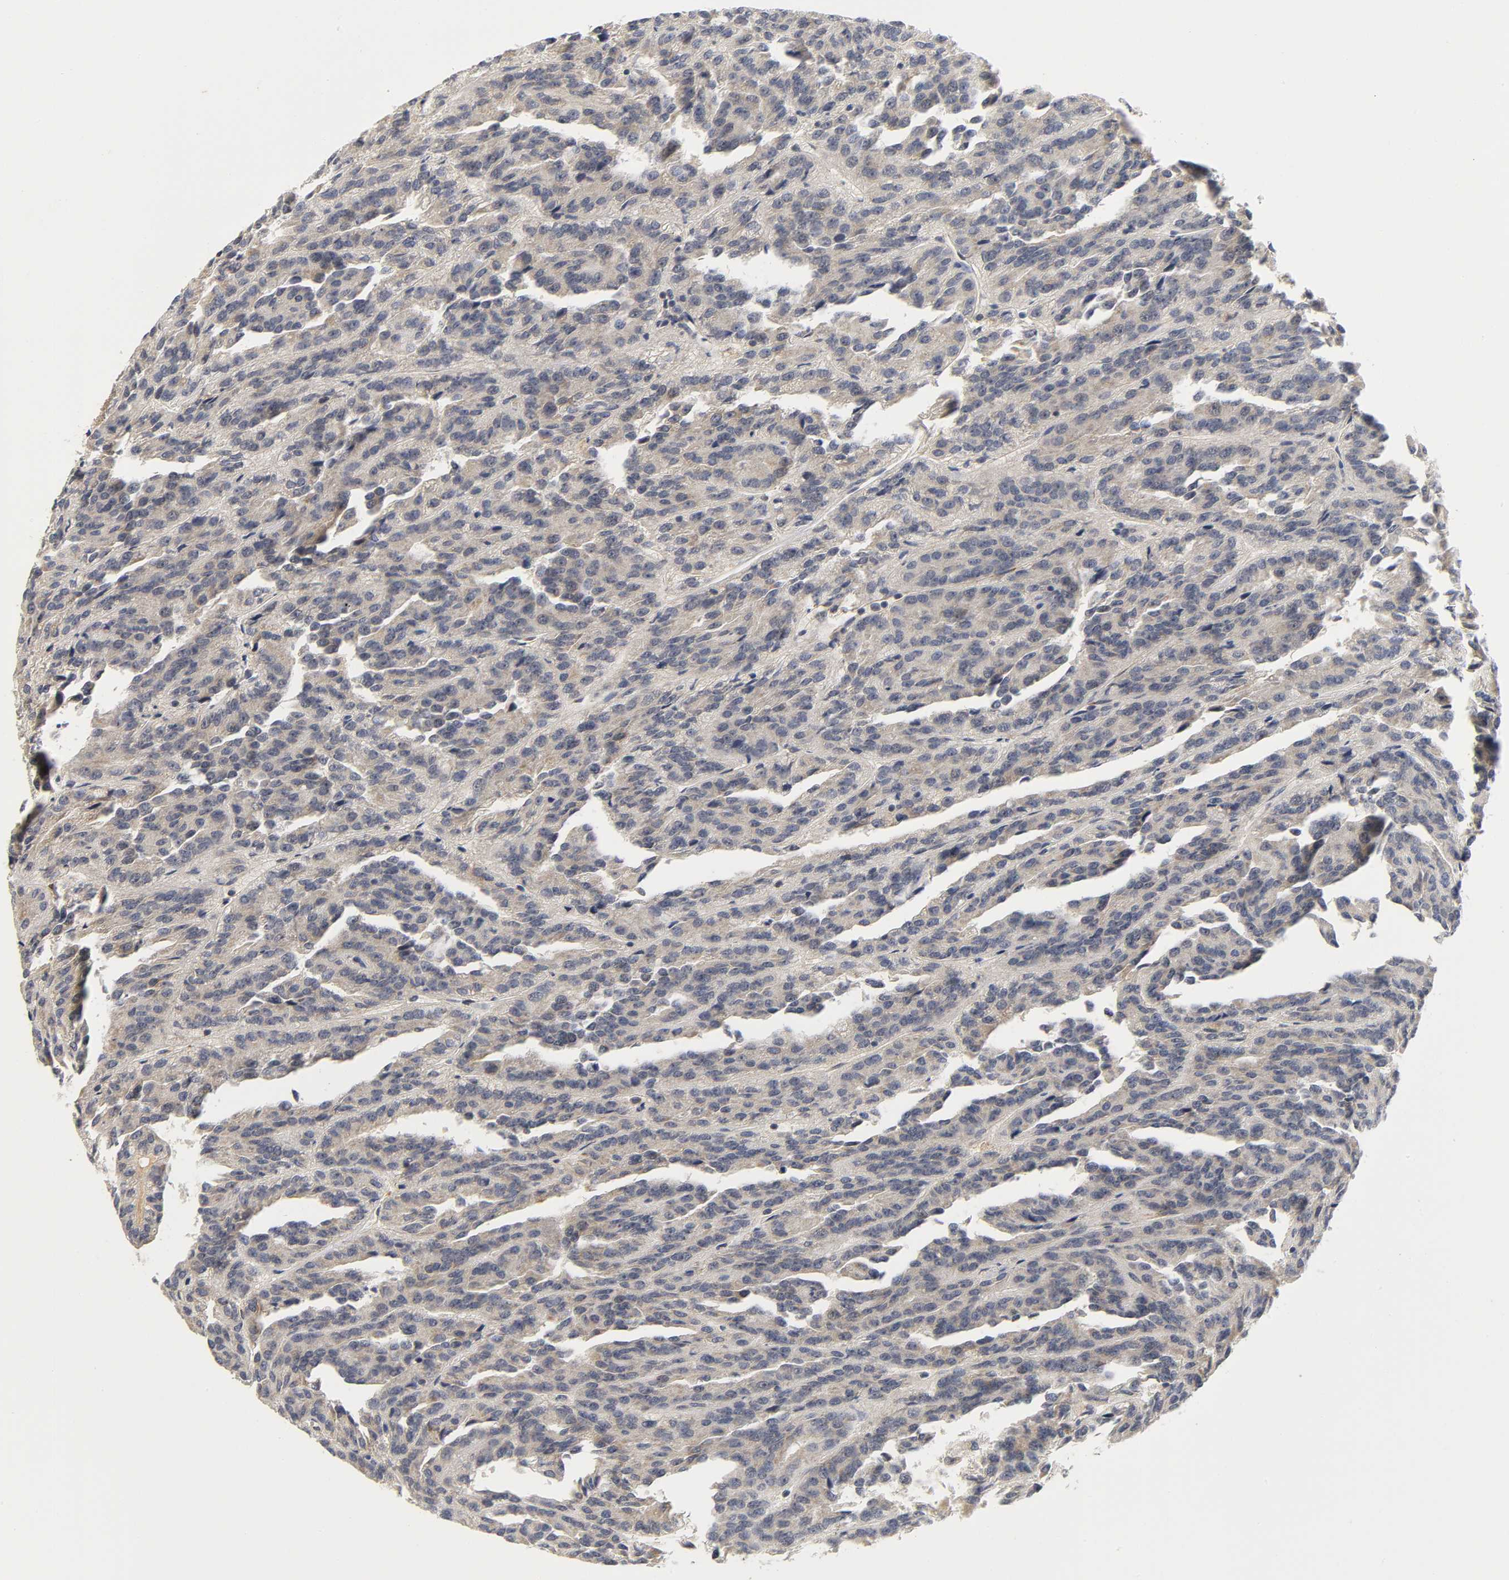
{"staining": {"intensity": "weak", "quantity": ">75%", "location": "cytoplasmic/membranous"}, "tissue": "renal cancer", "cell_type": "Tumor cells", "image_type": "cancer", "snomed": [{"axis": "morphology", "description": "Adenocarcinoma, NOS"}, {"axis": "topography", "description": "Kidney"}], "caption": "Immunohistochemistry (DAB) staining of human renal cancer reveals weak cytoplasmic/membranous protein staining in approximately >75% of tumor cells. (DAB = brown stain, brightfield microscopy at high magnification).", "gene": "NRP1", "patient": {"sex": "male", "age": 46}}